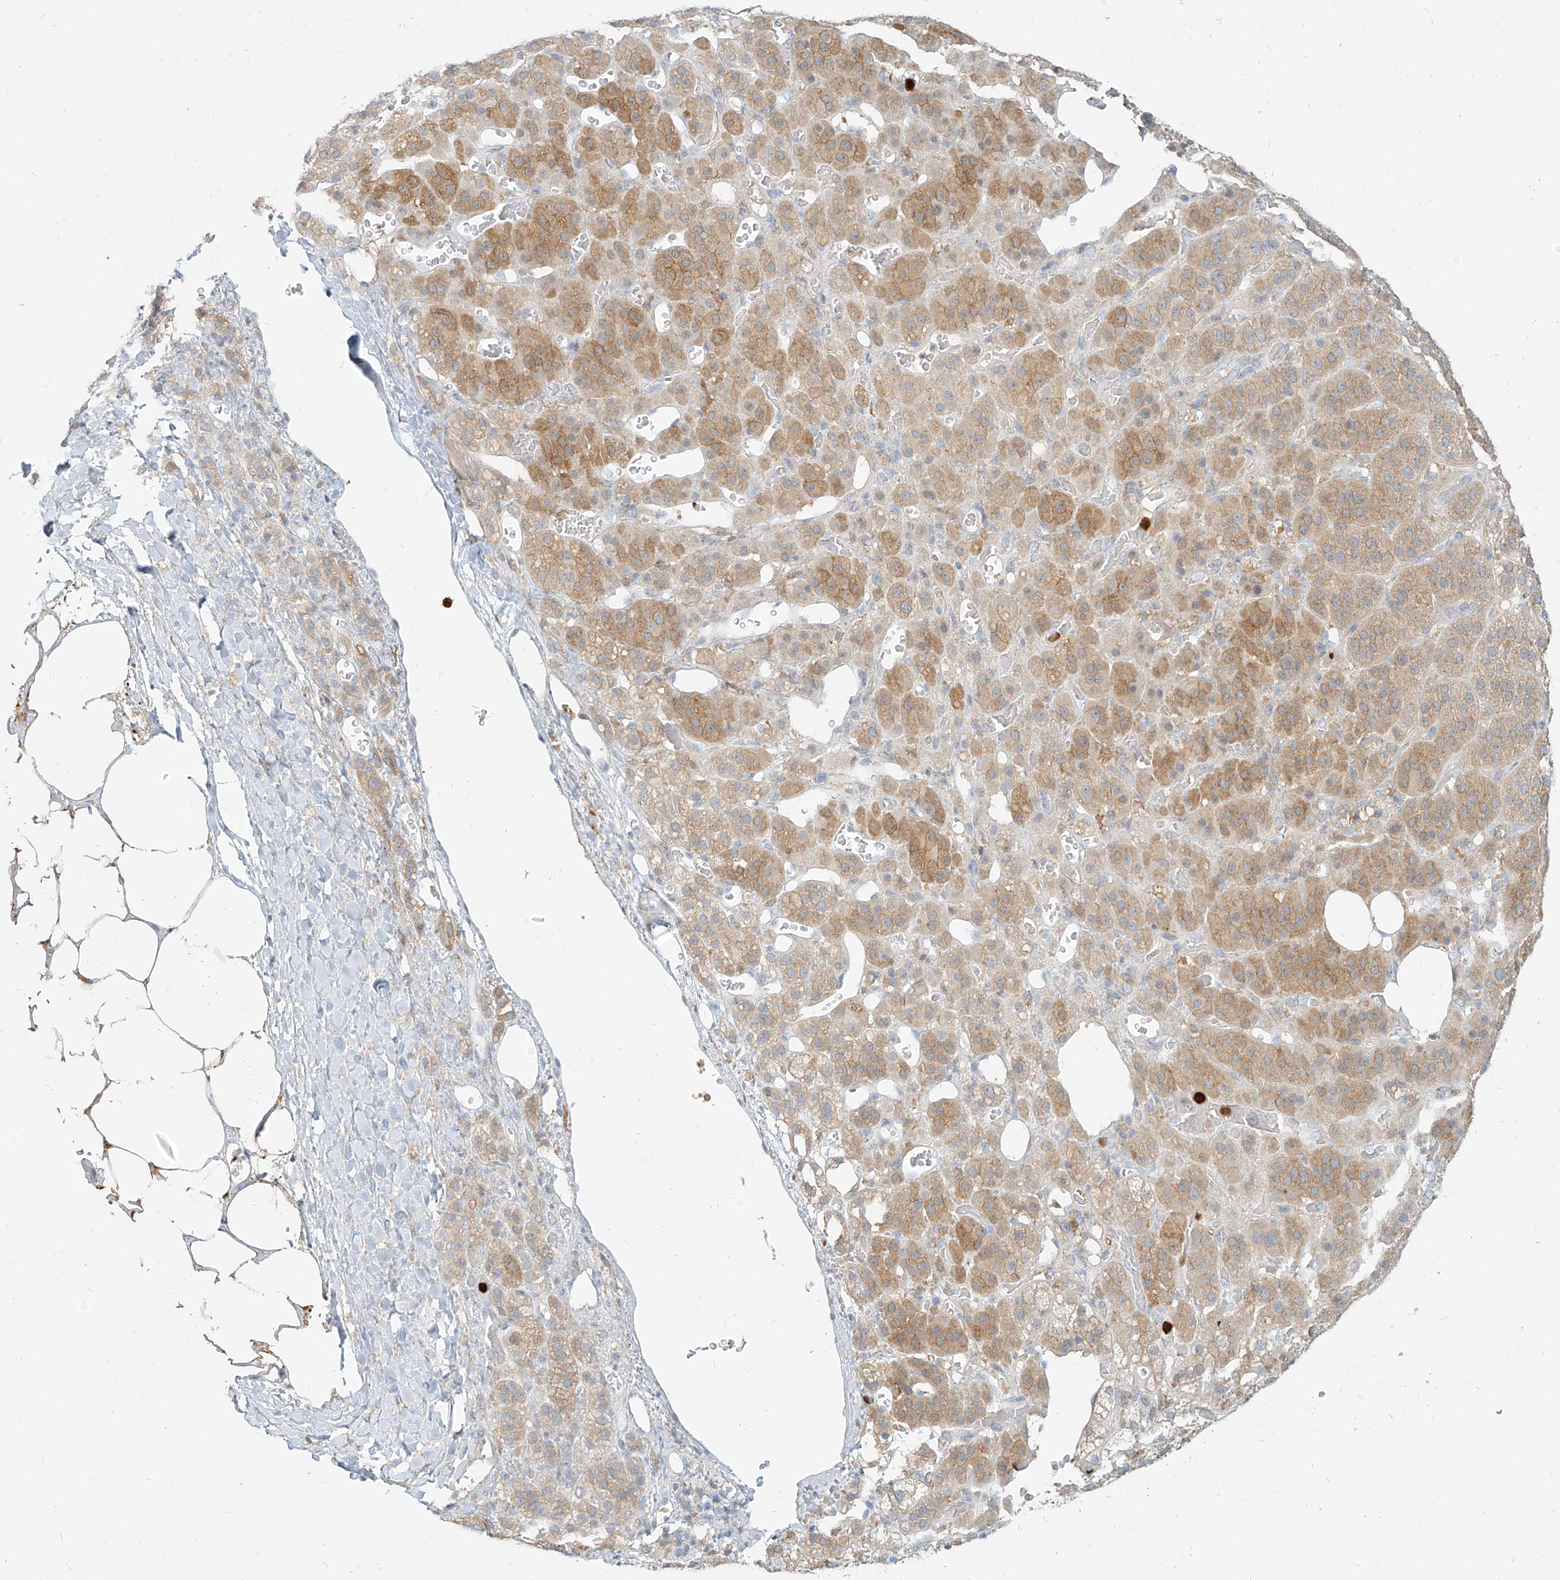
{"staining": {"intensity": "moderate", "quantity": "25%-75%", "location": "cytoplasmic/membranous"}, "tissue": "adrenal gland", "cell_type": "Glandular cells", "image_type": "normal", "snomed": [{"axis": "morphology", "description": "Normal tissue, NOS"}, {"axis": "topography", "description": "Adrenal gland"}], "caption": "A brown stain shows moderate cytoplasmic/membranous staining of a protein in glandular cells of benign human adrenal gland. Nuclei are stained in blue.", "gene": "PGD", "patient": {"sex": "male", "age": 57}}